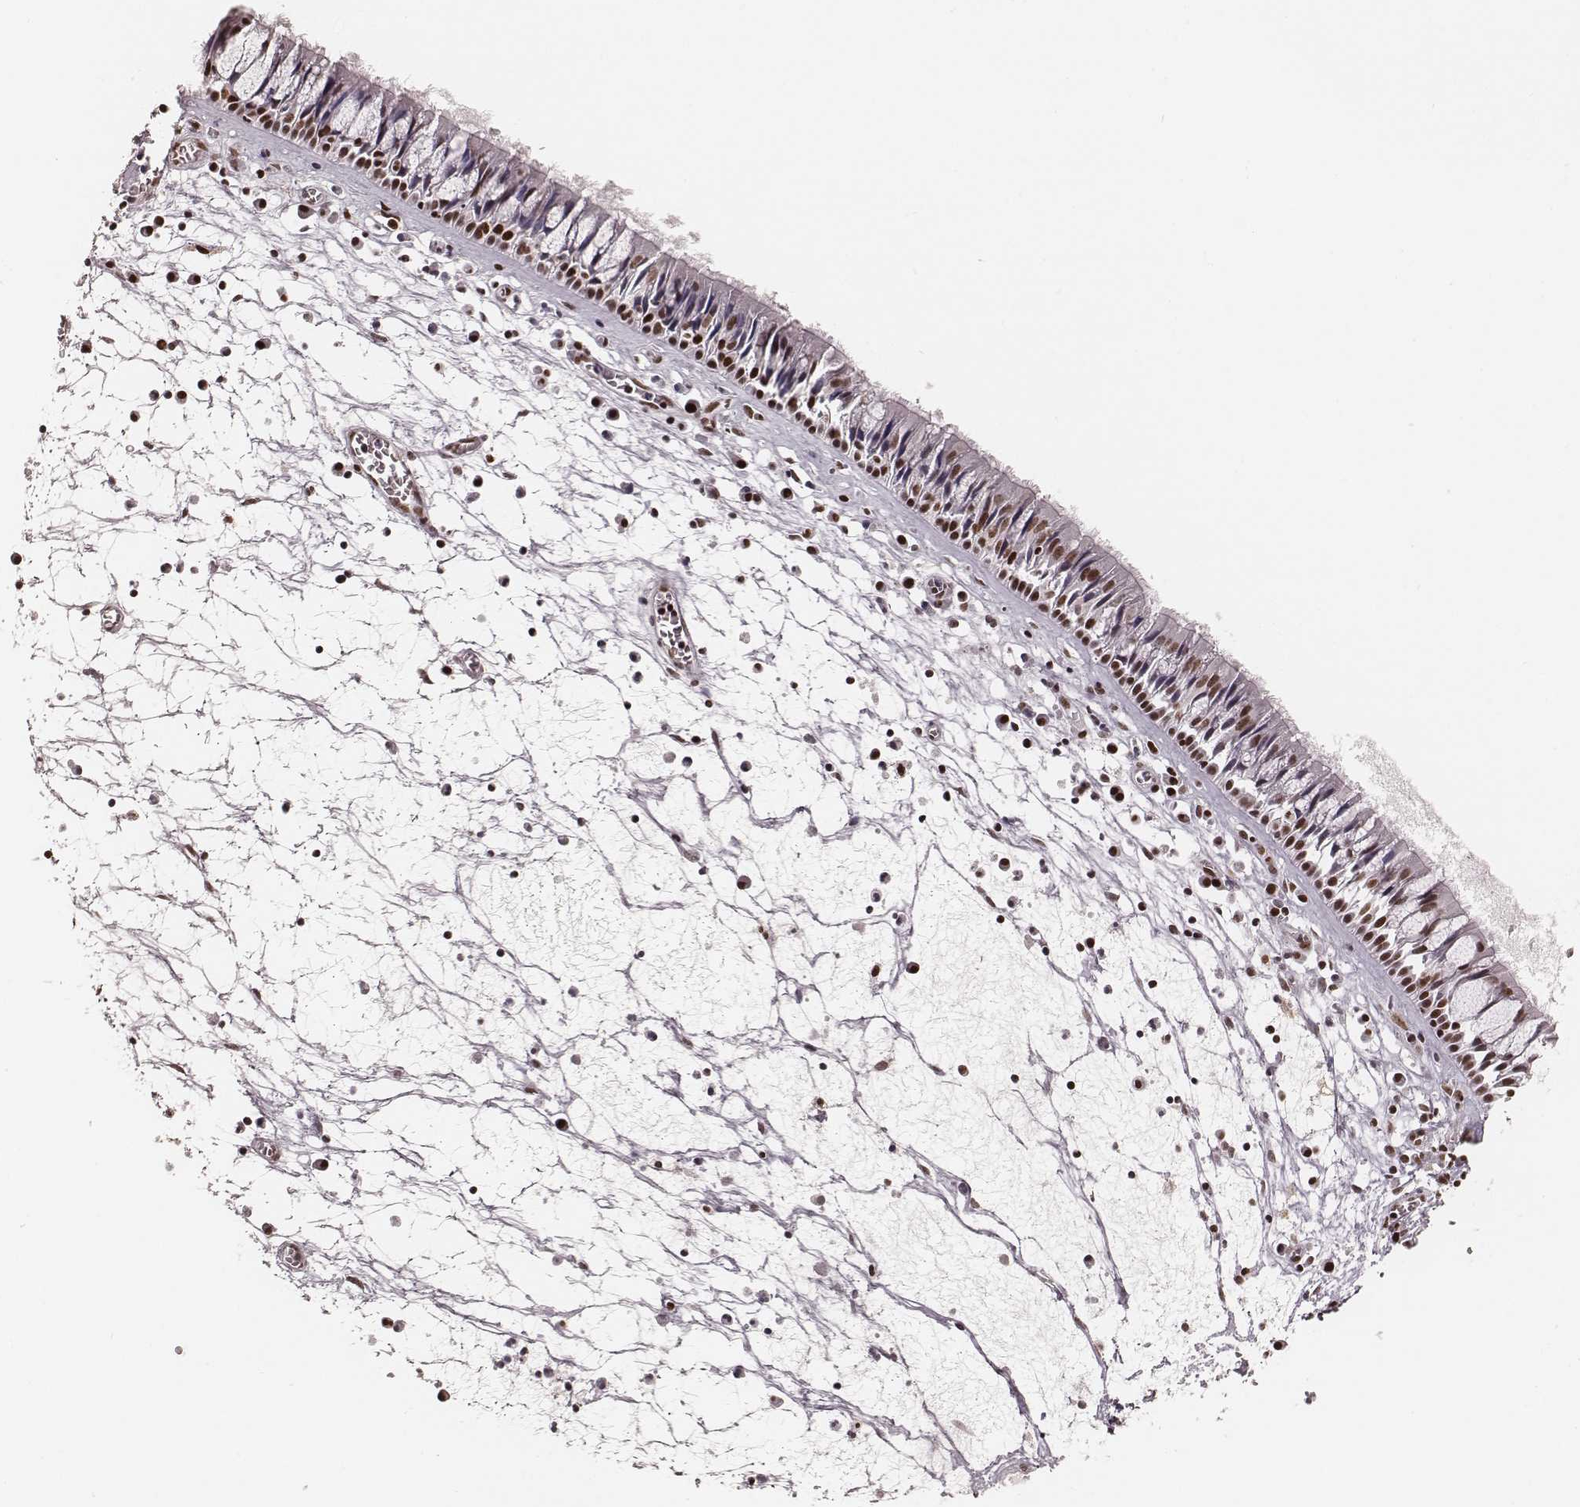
{"staining": {"intensity": "moderate", "quantity": ">75%", "location": "nuclear"}, "tissue": "nasopharynx", "cell_type": "Respiratory epithelial cells", "image_type": "normal", "snomed": [{"axis": "morphology", "description": "Normal tissue, NOS"}, {"axis": "topography", "description": "Nasopharynx"}], "caption": "High-magnification brightfield microscopy of normal nasopharynx stained with DAB (brown) and counterstained with hematoxylin (blue). respiratory epithelial cells exhibit moderate nuclear staining is identified in approximately>75% of cells. Immunohistochemistry stains the protein of interest in brown and the nuclei are stained blue.", "gene": "PARP1", "patient": {"sex": "male", "age": 61}}